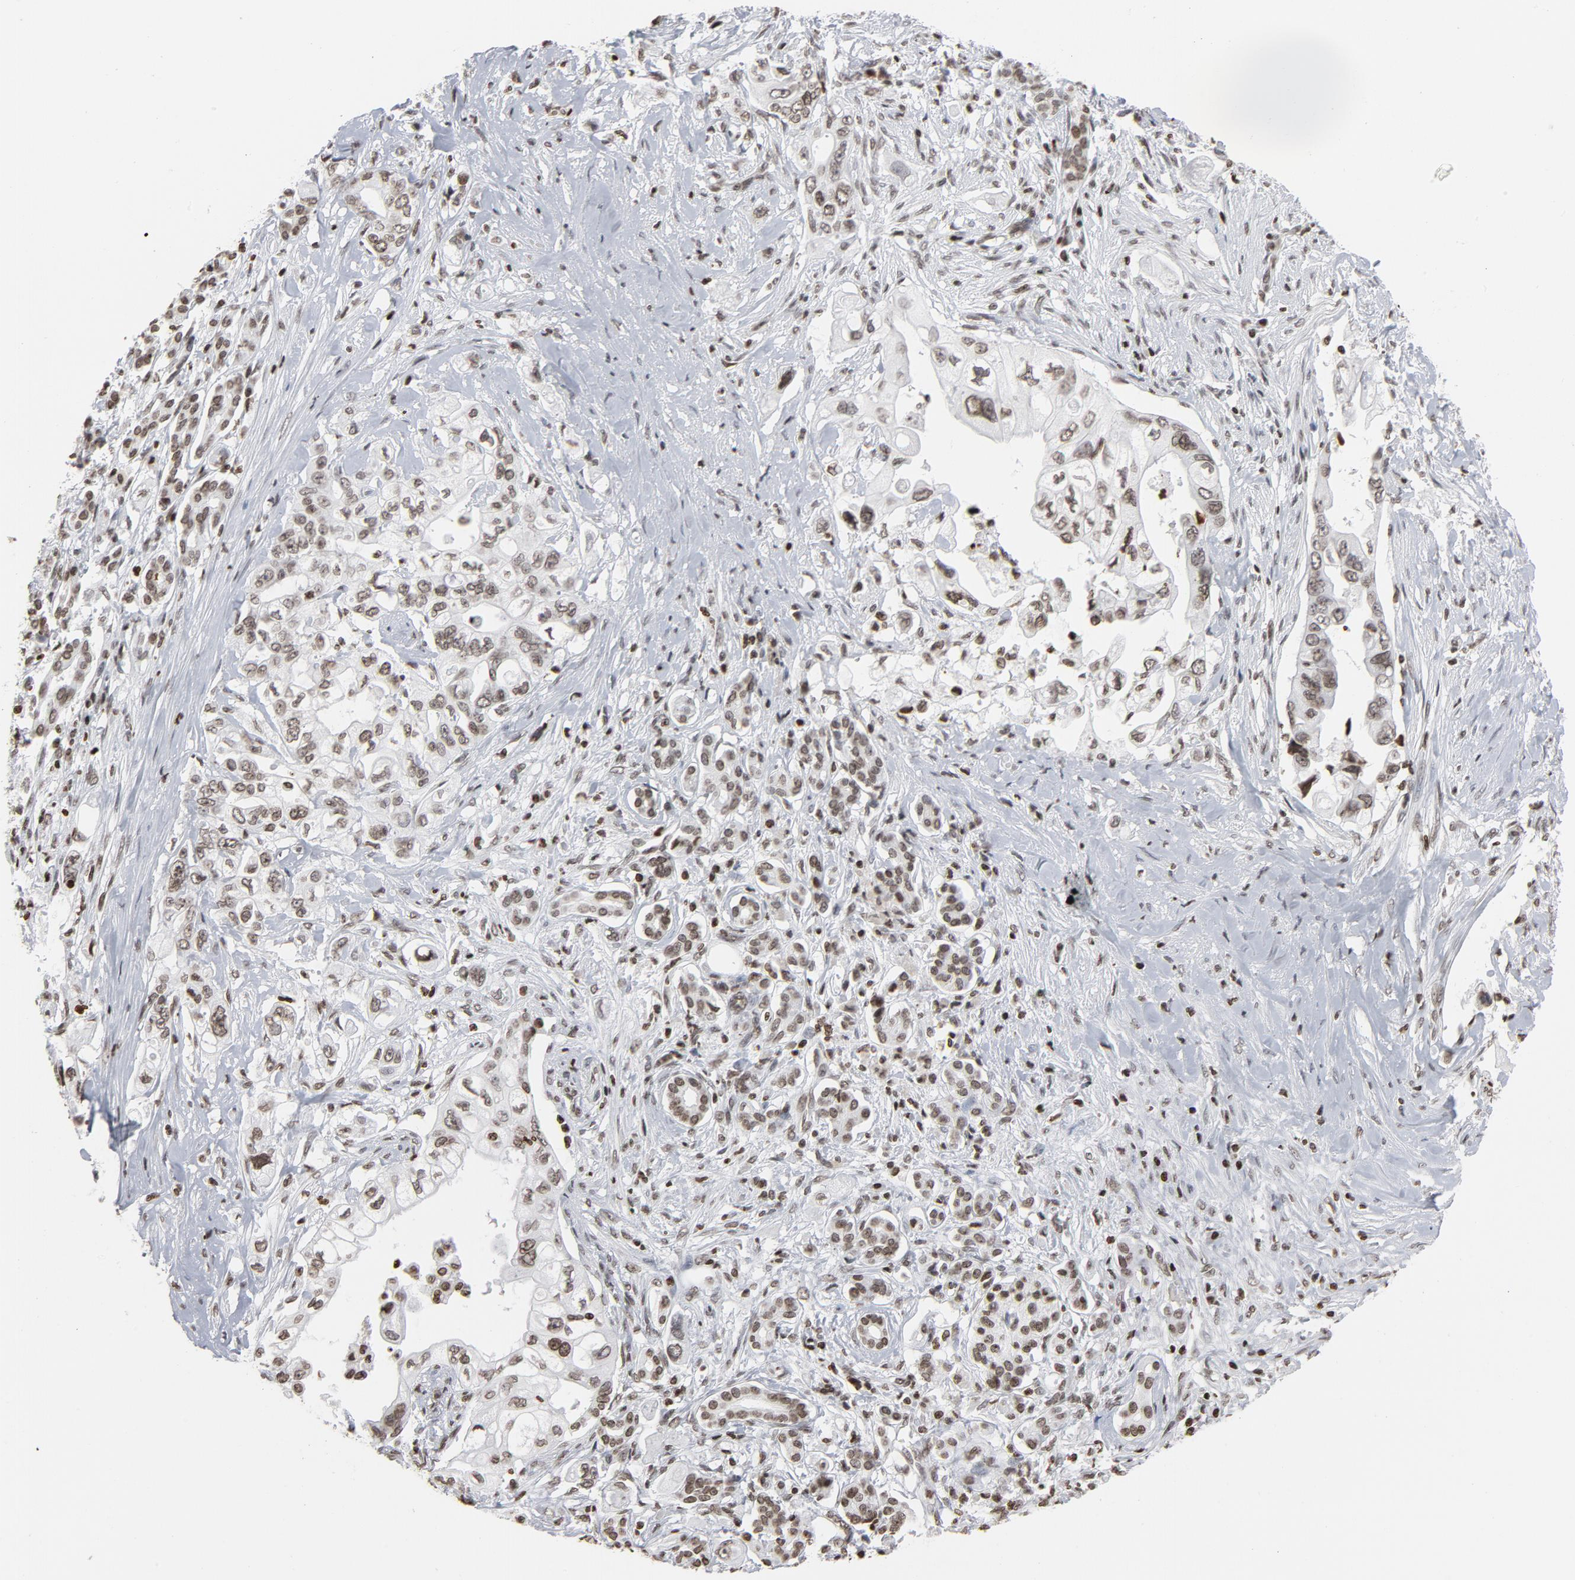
{"staining": {"intensity": "weak", "quantity": ">75%", "location": "nuclear"}, "tissue": "pancreatic cancer", "cell_type": "Tumor cells", "image_type": "cancer", "snomed": [{"axis": "morphology", "description": "Normal tissue, NOS"}, {"axis": "topography", "description": "Pancreas"}], "caption": "A brown stain highlights weak nuclear staining of a protein in human pancreatic cancer tumor cells. (Brightfield microscopy of DAB IHC at high magnification).", "gene": "H2AC12", "patient": {"sex": "male", "age": 42}}